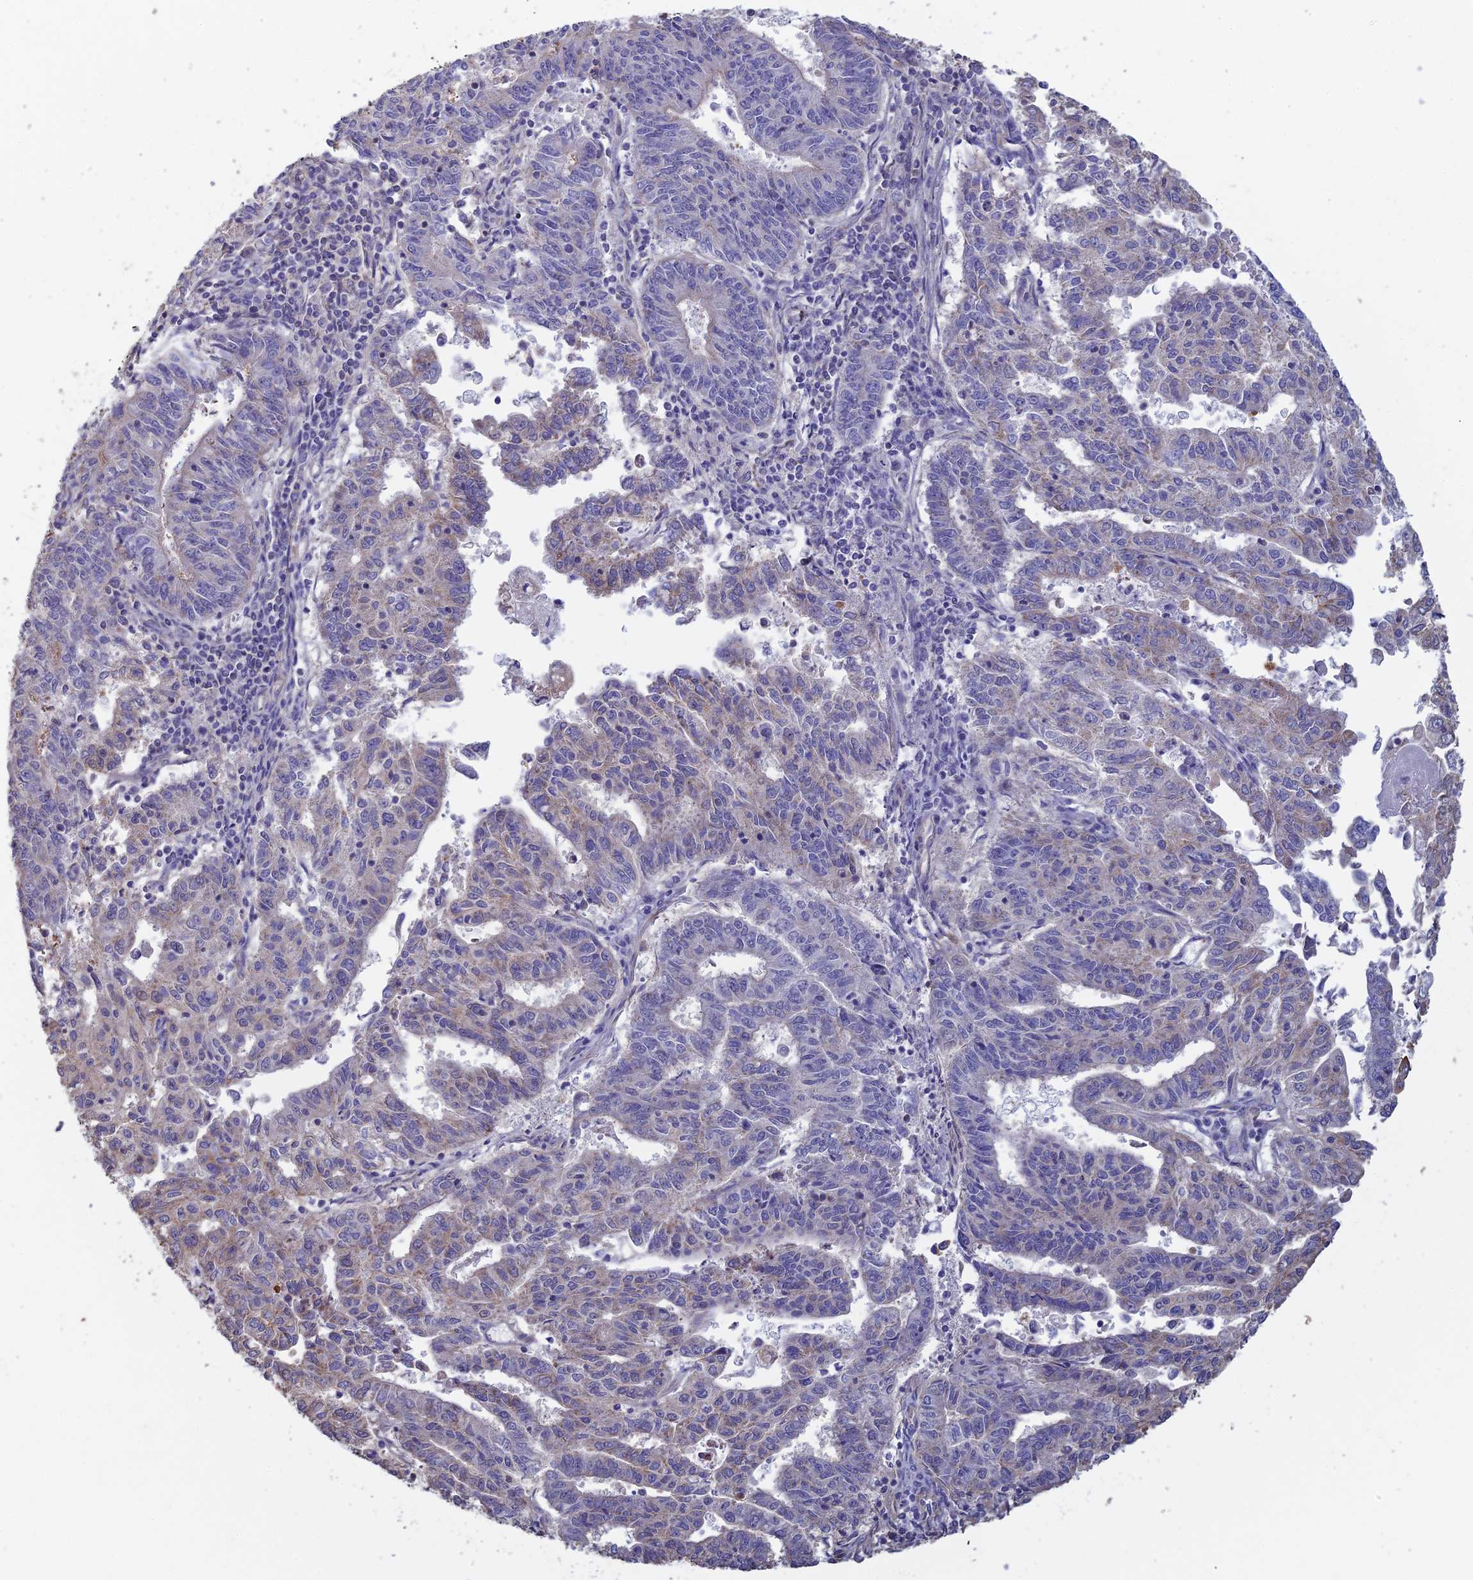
{"staining": {"intensity": "weak", "quantity": "<25%", "location": "cytoplasmic/membranous"}, "tissue": "endometrial cancer", "cell_type": "Tumor cells", "image_type": "cancer", "snomed": [{"axis": "morphology", "description": "Adenocarcinoma, NOS"}, {"axis": "topography", "description": "Endometrium"}], "caption": "Tumor cells are negative for brown protein staining in endometrial cancer.", "gene": "PCDHA5", "patient": {"sex": "female", "age": 59}}